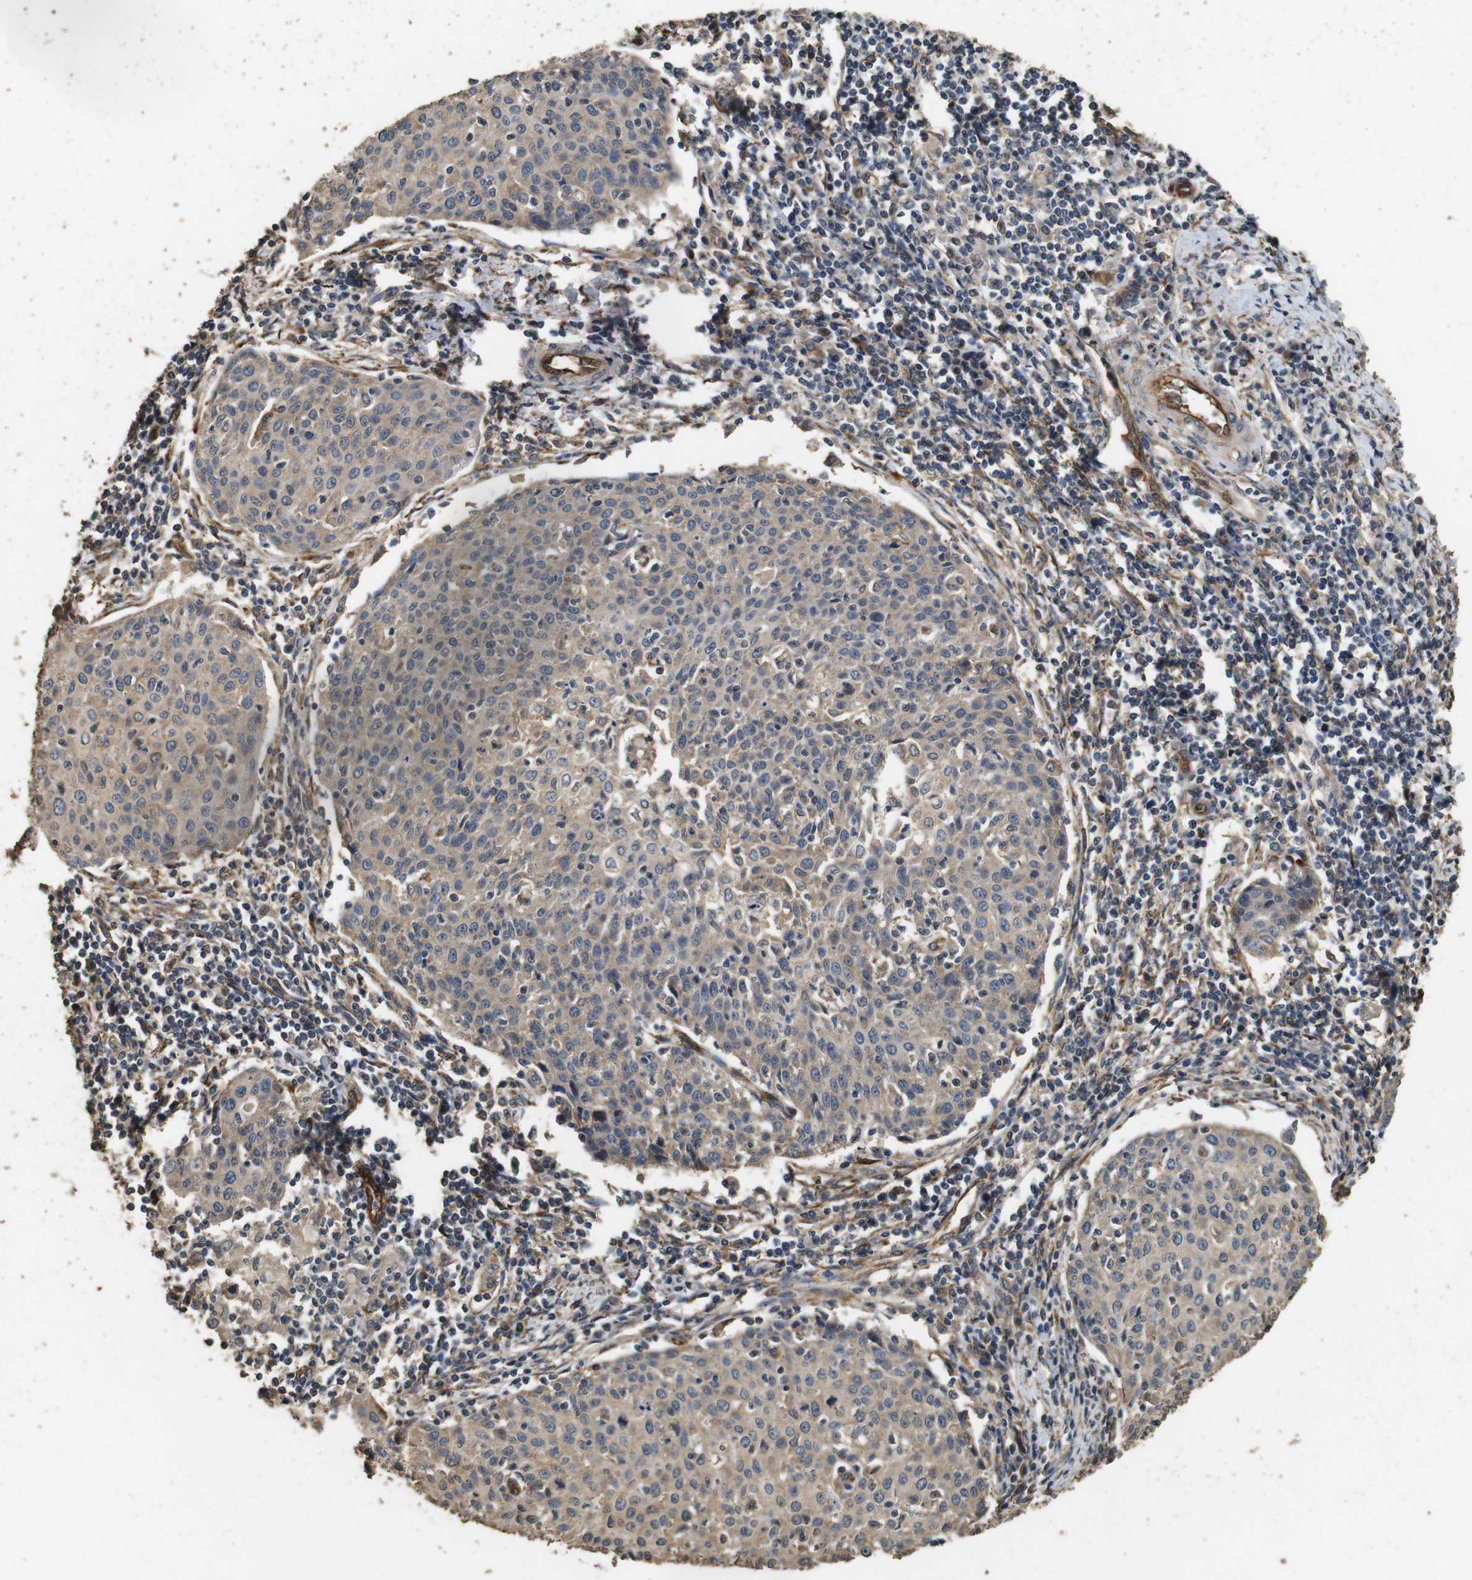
{"staining": {"intensity": "weak", "quantity": ">75%", "location": "cytoplasmic/membranous"}, "tissue": "cervical cancer", "cell_type": "Tumor cells", "image_type": "cancer", "snomed": [{"axis": "morphology", "description": "Squamous cell carcinoma, NOS"}, {"axis": "topography", "description": "Cervix"}], "caption": "A brown stain shows weak cytoplasmic/membranous positivity of a protein in cervical cancer (squamous cell carcinoma) tumor cells.", "gene": "CNPY4", "patient": {"sex": "female", "age": 38}}